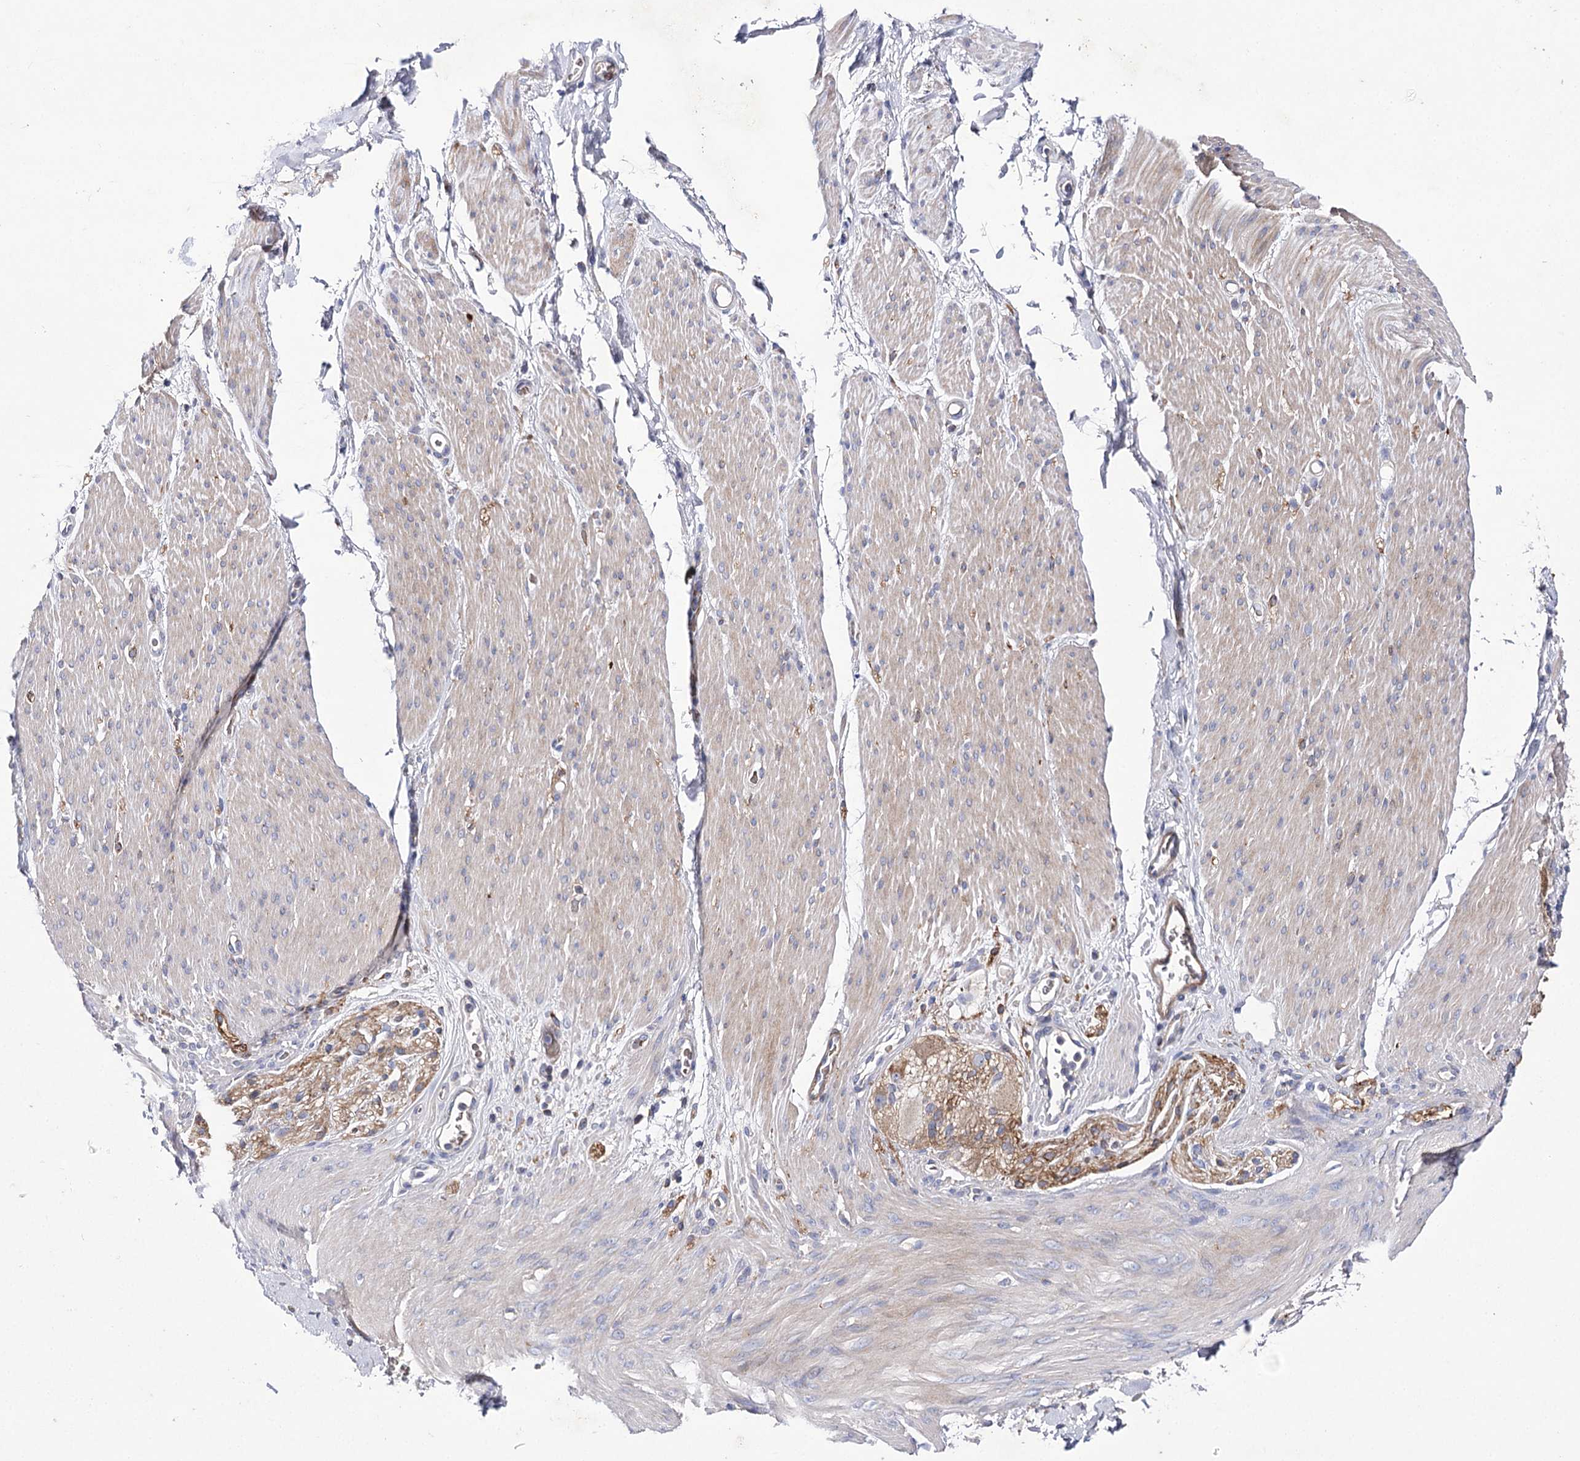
{"staining": {"intensity": "negative", "quantity": "none", "location": "none"}, "tissue": "adipose tissue", "cell_type": "Adipocytes", "image_type": "normal", "snomed": [{"axis": "morphology", "description": "Normal tissue, NOS"}, {"axis": "topography", "description": "Colon"}, {"axis": "topography", "description": "Peripheral nerve tissue"}], "caption": "Immunohistochemistry (IHC) of unremarkable adipose tissue shows no expression in adipocytes.", "gene": "COX15", "patient": {"sex": "female", "age": 61}}